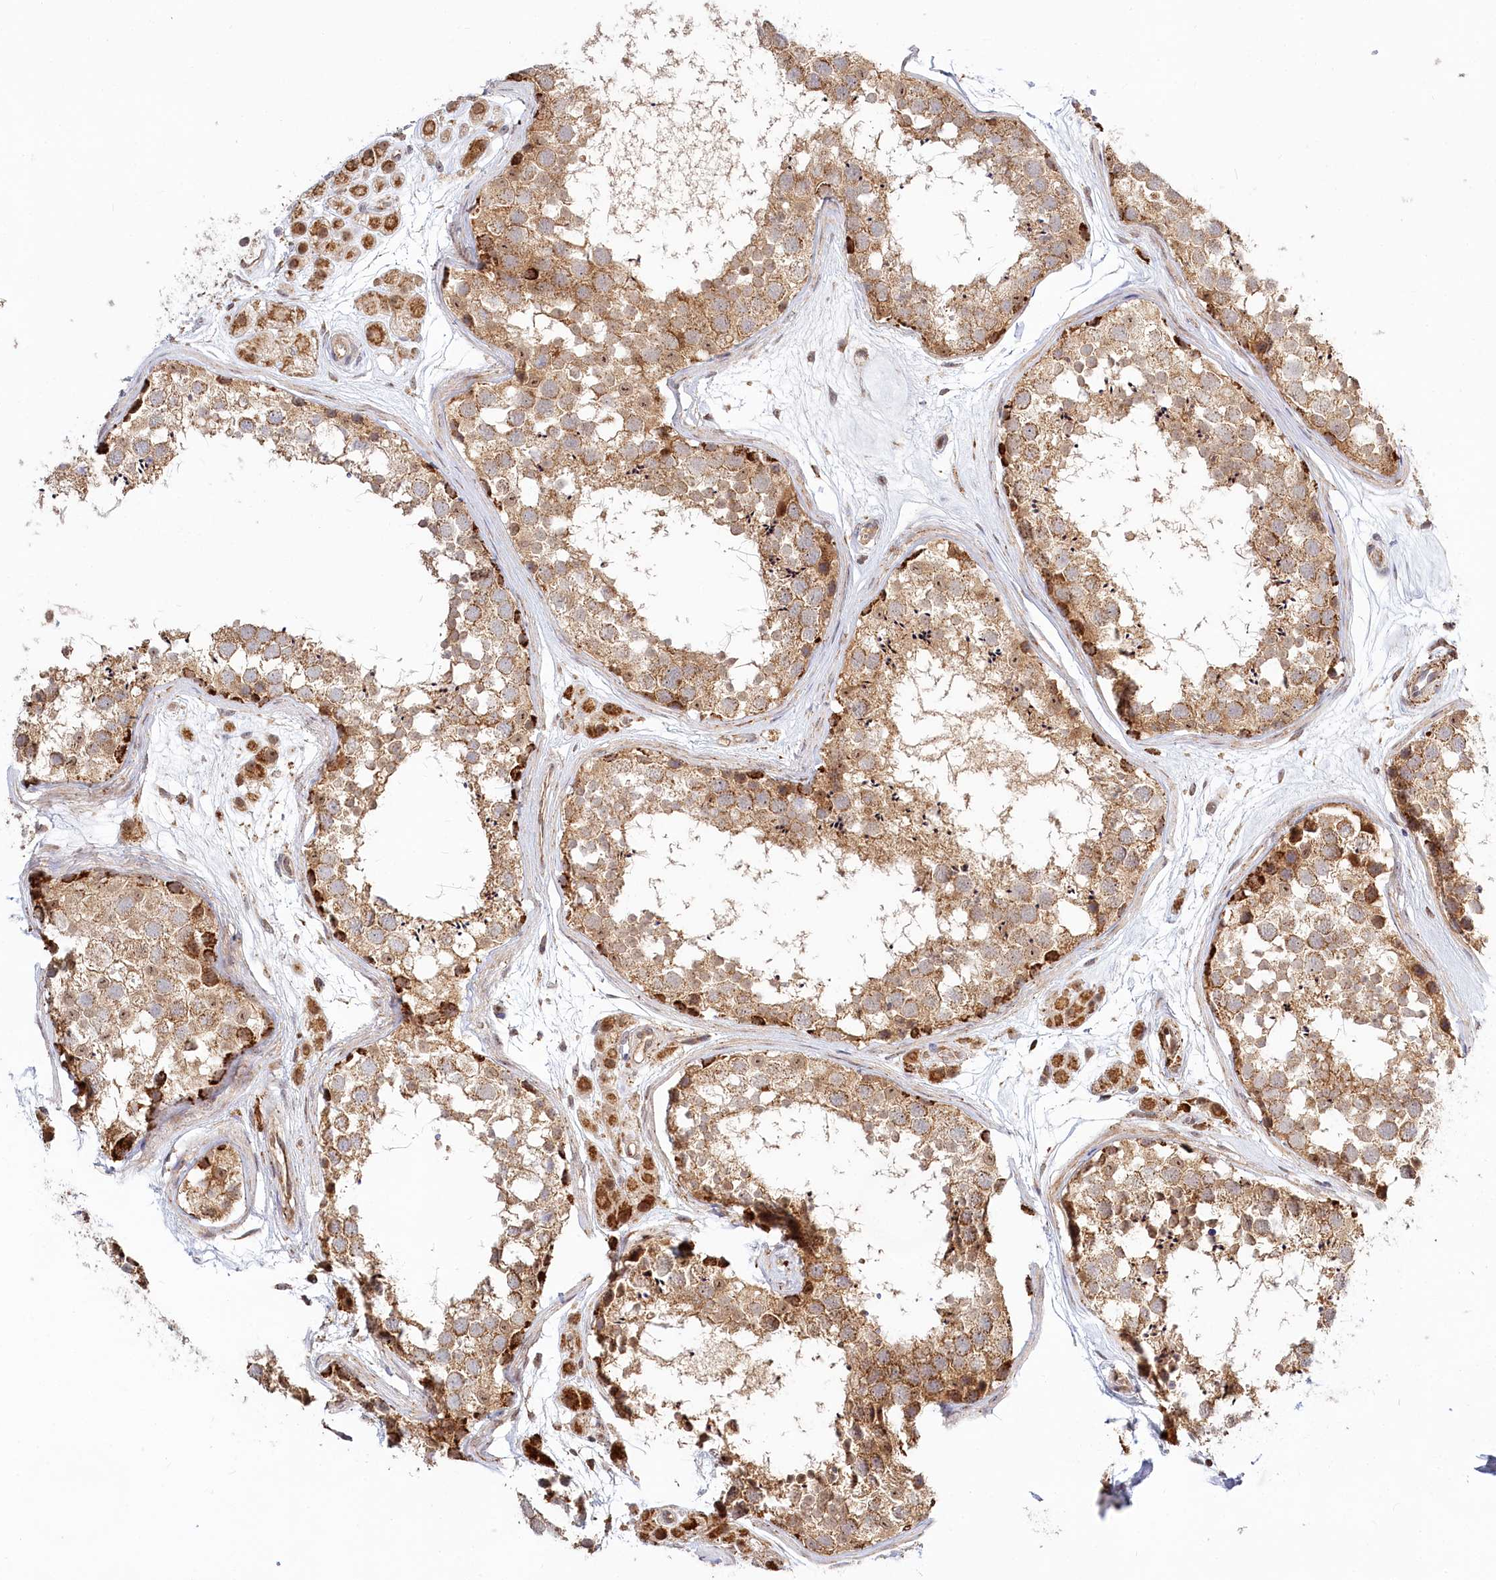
{"staining": {"intensity": "moderate", "quantity": ">75%", "location": "cytoplasmic/membranous"}, "tissue": "testis", "cell_type": "Cells in seminiferous ducts", "image_type": "normal", "snomed": [{"axis": "morphology", "description": "Normal tissue, NOS"}, {"axis": "topography", "description": "Testis"}], "caption": "High-power microscopy captured an IHC micrograph of benign testis, revealing moderate cytoplasmic/membranous expression in about >75% of cells in seminiferous ducts.", "gene": "RTN4IP1", "patient": {"sex": "male", "age": 56}}